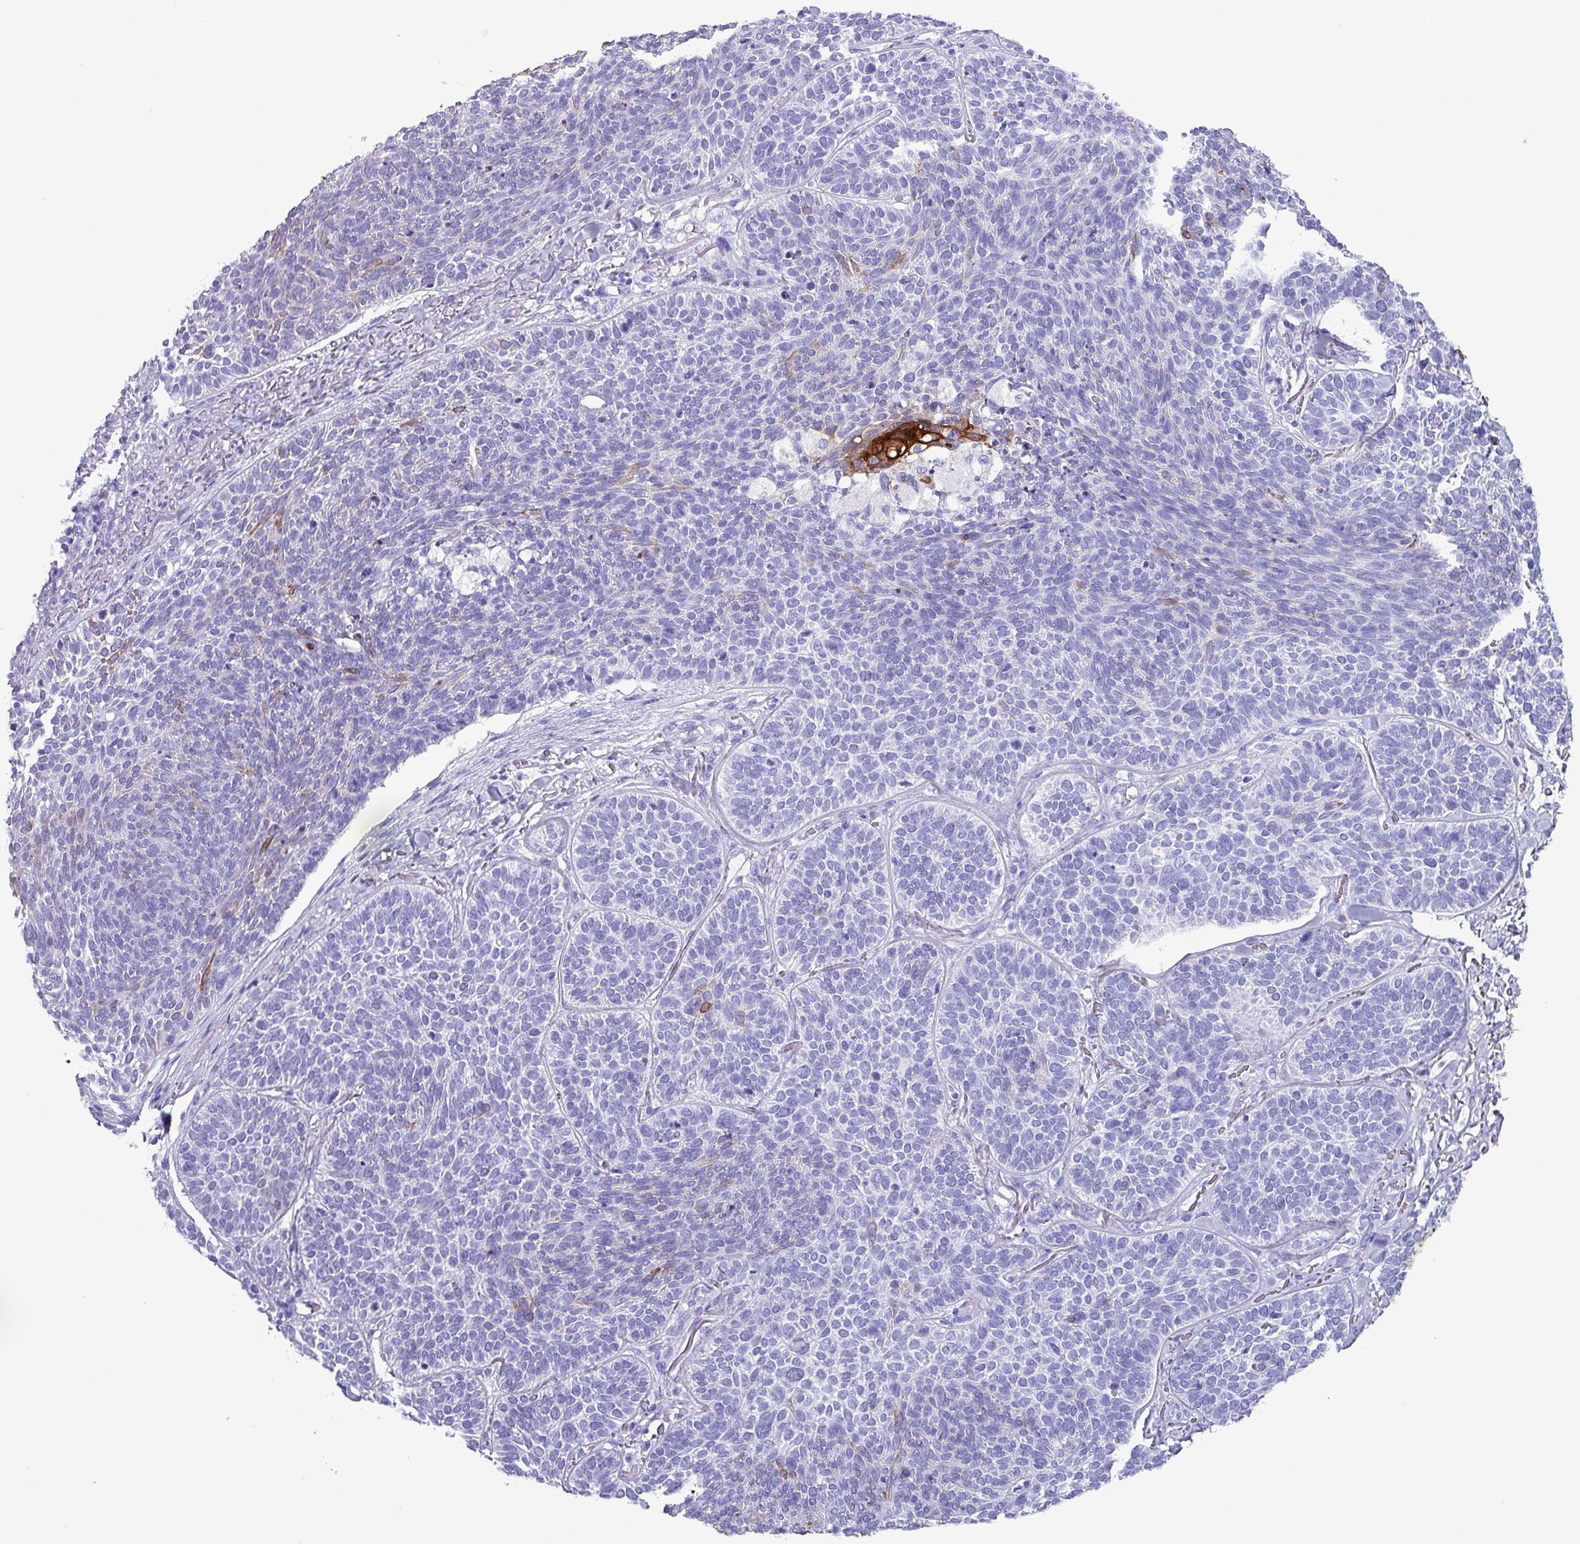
{"staining": {"intensity": "moderate", "quantity": "<25%", "location": "cytoplasmic/membranous"}, "tissue": "skin cancer", "cell_type": "Tumor cells", "image_type": "cancer", "snomed": [{"axis": "morphology", "description": "Basal cell carcinoma"}, {"axis": "topography", "description": "Skin"}], "caption": "Skin cancer stained for a protein demonstrates moderate cytoplasmic/membranous positivity in tumor cells.", "gene": "KRT6C", "patient": {"sex": "male", "age": 85}}